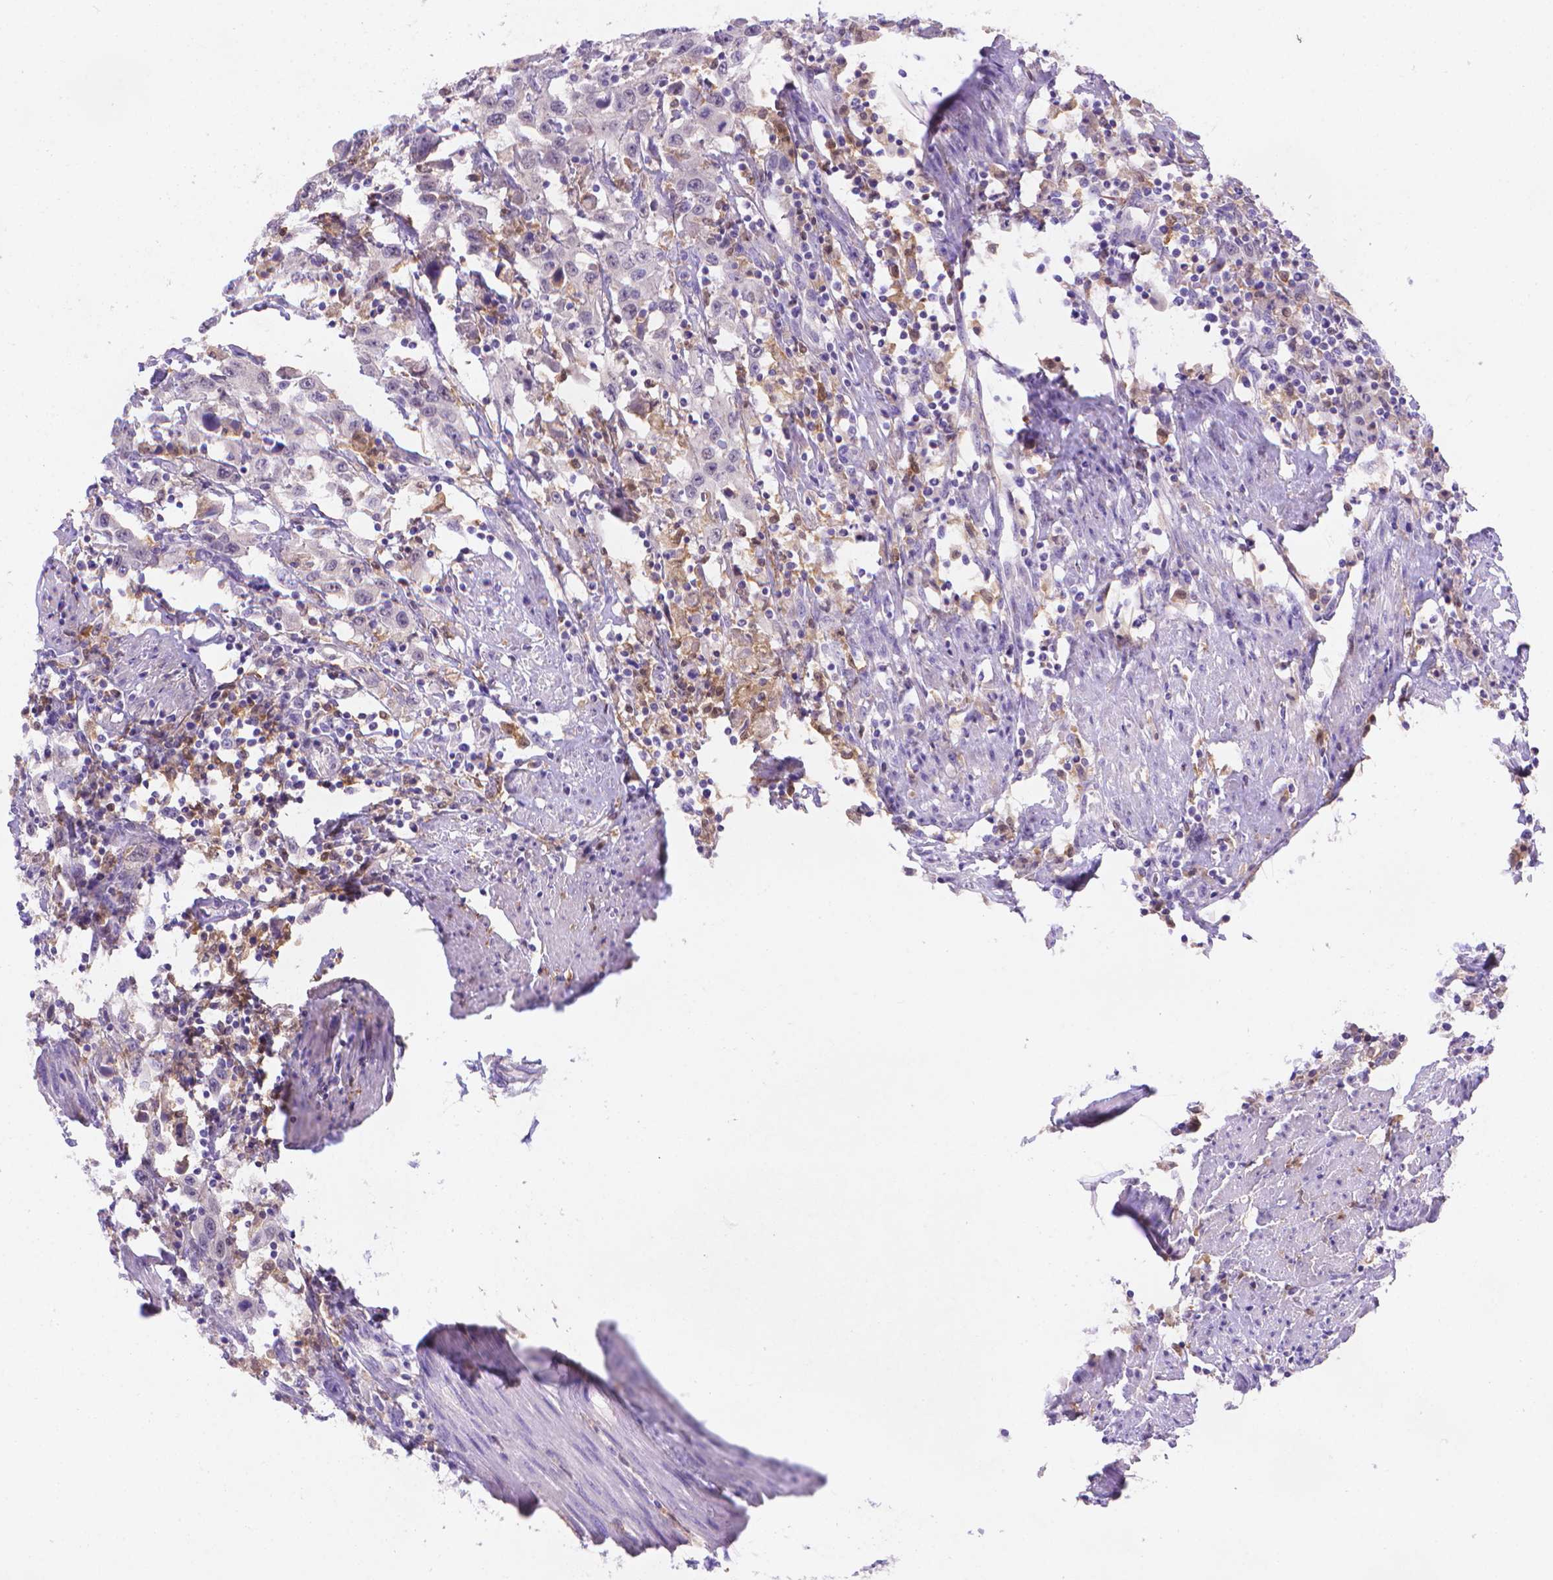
{"staining": {"intensity": "negative", "quantity": "none", "location": "none"}, "tissue": "urothelial cancer", "cell_type": "Tumor cells", "image_type": "cancer", "snomed": [{"axis": "morphology", "description": "Urothelial carcinoma, High grade"}, {"axis": "topography", "description": "Urinary bladder"}], "caption": "An immunohistochemistry (IHC) image of high-grade urothelial carcinoma is shown. There is no staining in tumor cells of high-grade urothelial carcinoma.", "gene": "FGD2", "patient": {"sex": "male", "age": 61}}